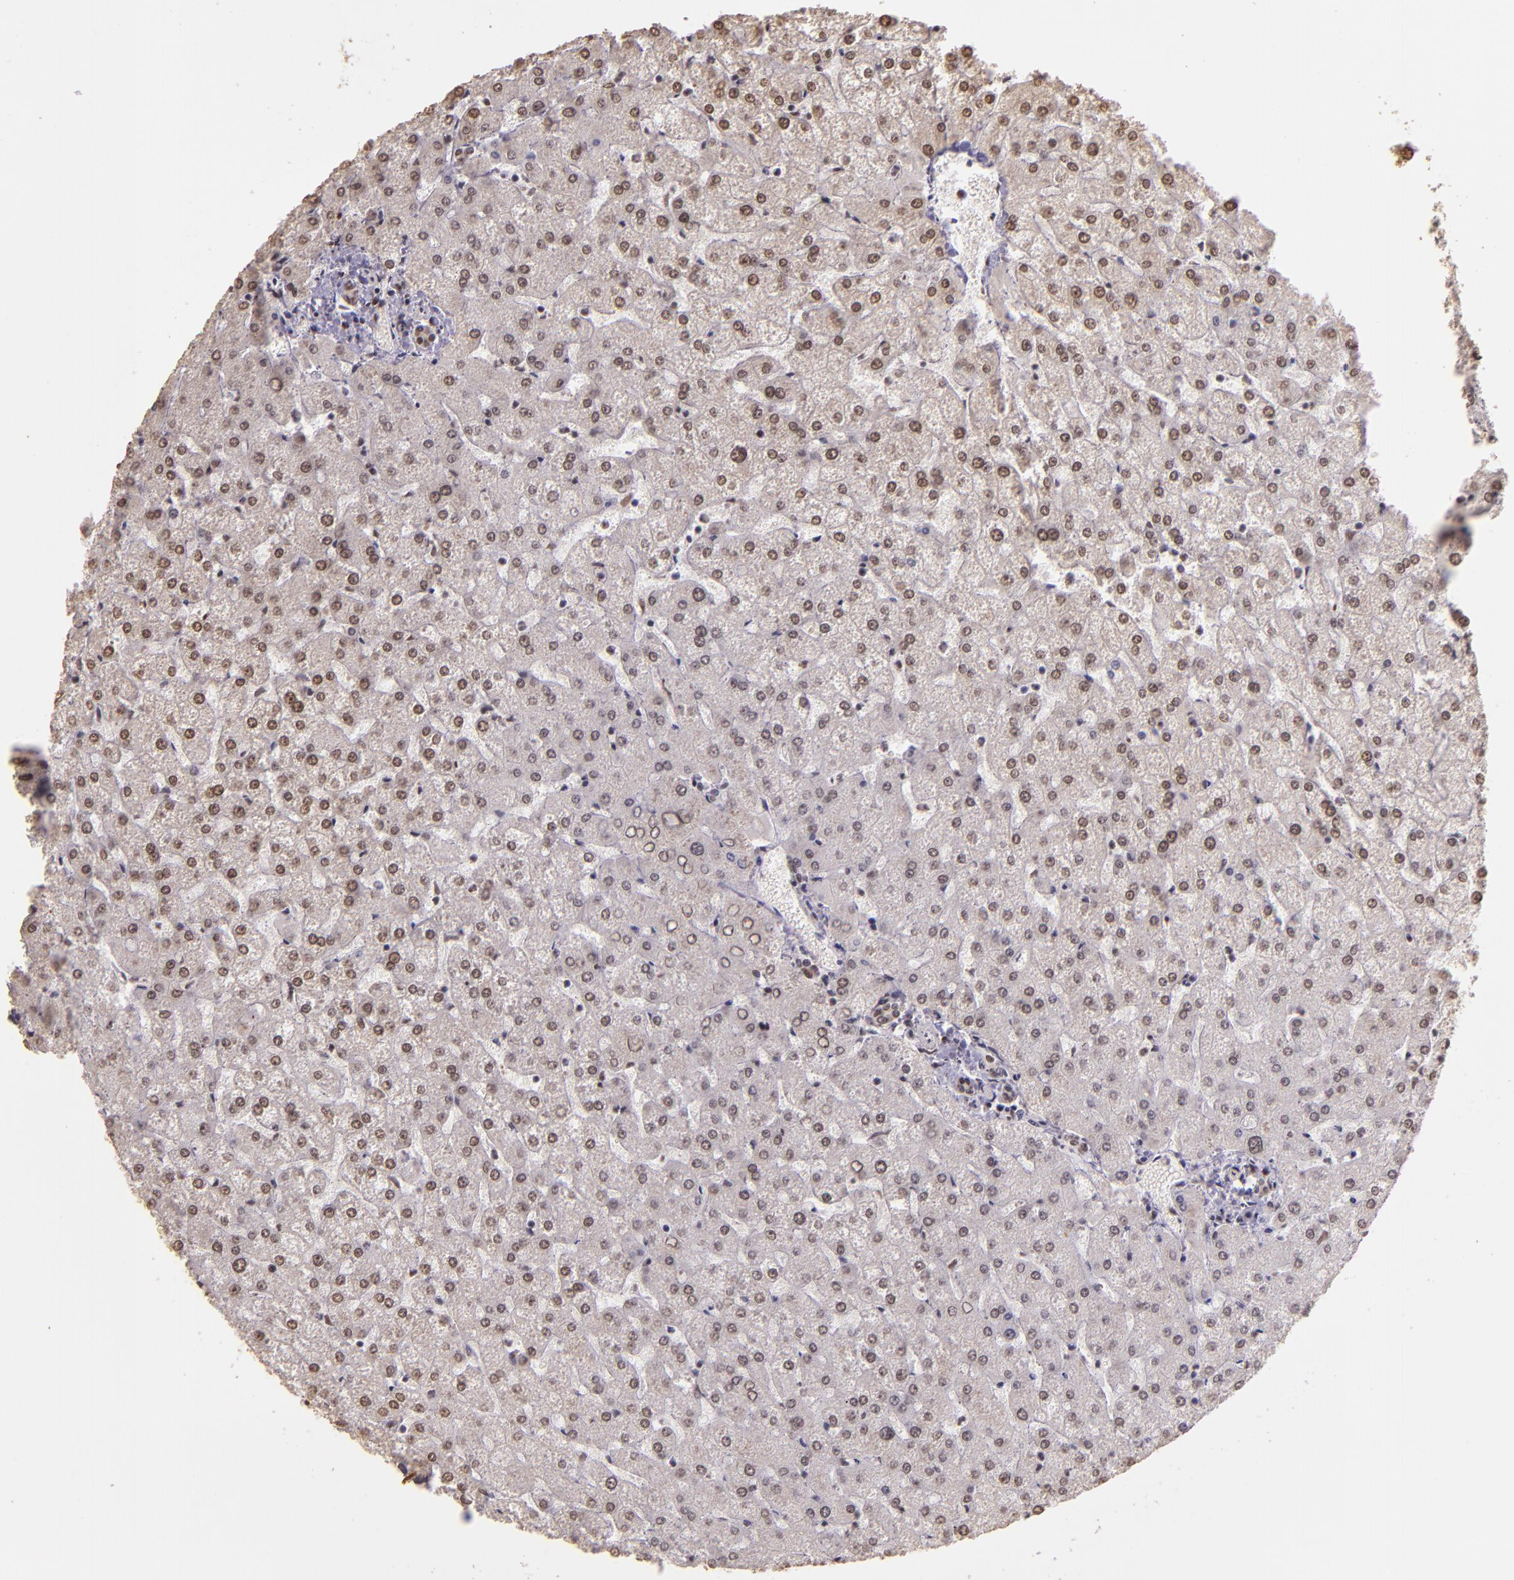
{"staining": {"intensity": "weak", "quantity": ">75%", "location": "nuclear"}, "tissue": "liver", "cell_type": "Cholangiocytes", "image_type": "normal", "snomed": [{"axis": "morphology", "description": "Normal tissue, NOS"}, {"axis": "topography", "description": "Liver"}], "caption": "Immunohistochemical staining of unremarkable human liver exhibits >75% levels of weak nuclear protein expression in about >75% of cholangiocytes. The staining was performed using DAB (3,3'-diaminobenzidine), with brown indicating positive protein expression. Nuclei are stained blue with hematoxylin.", "gene": "USF1", "patient": {"sex": "female", "age": 32}}